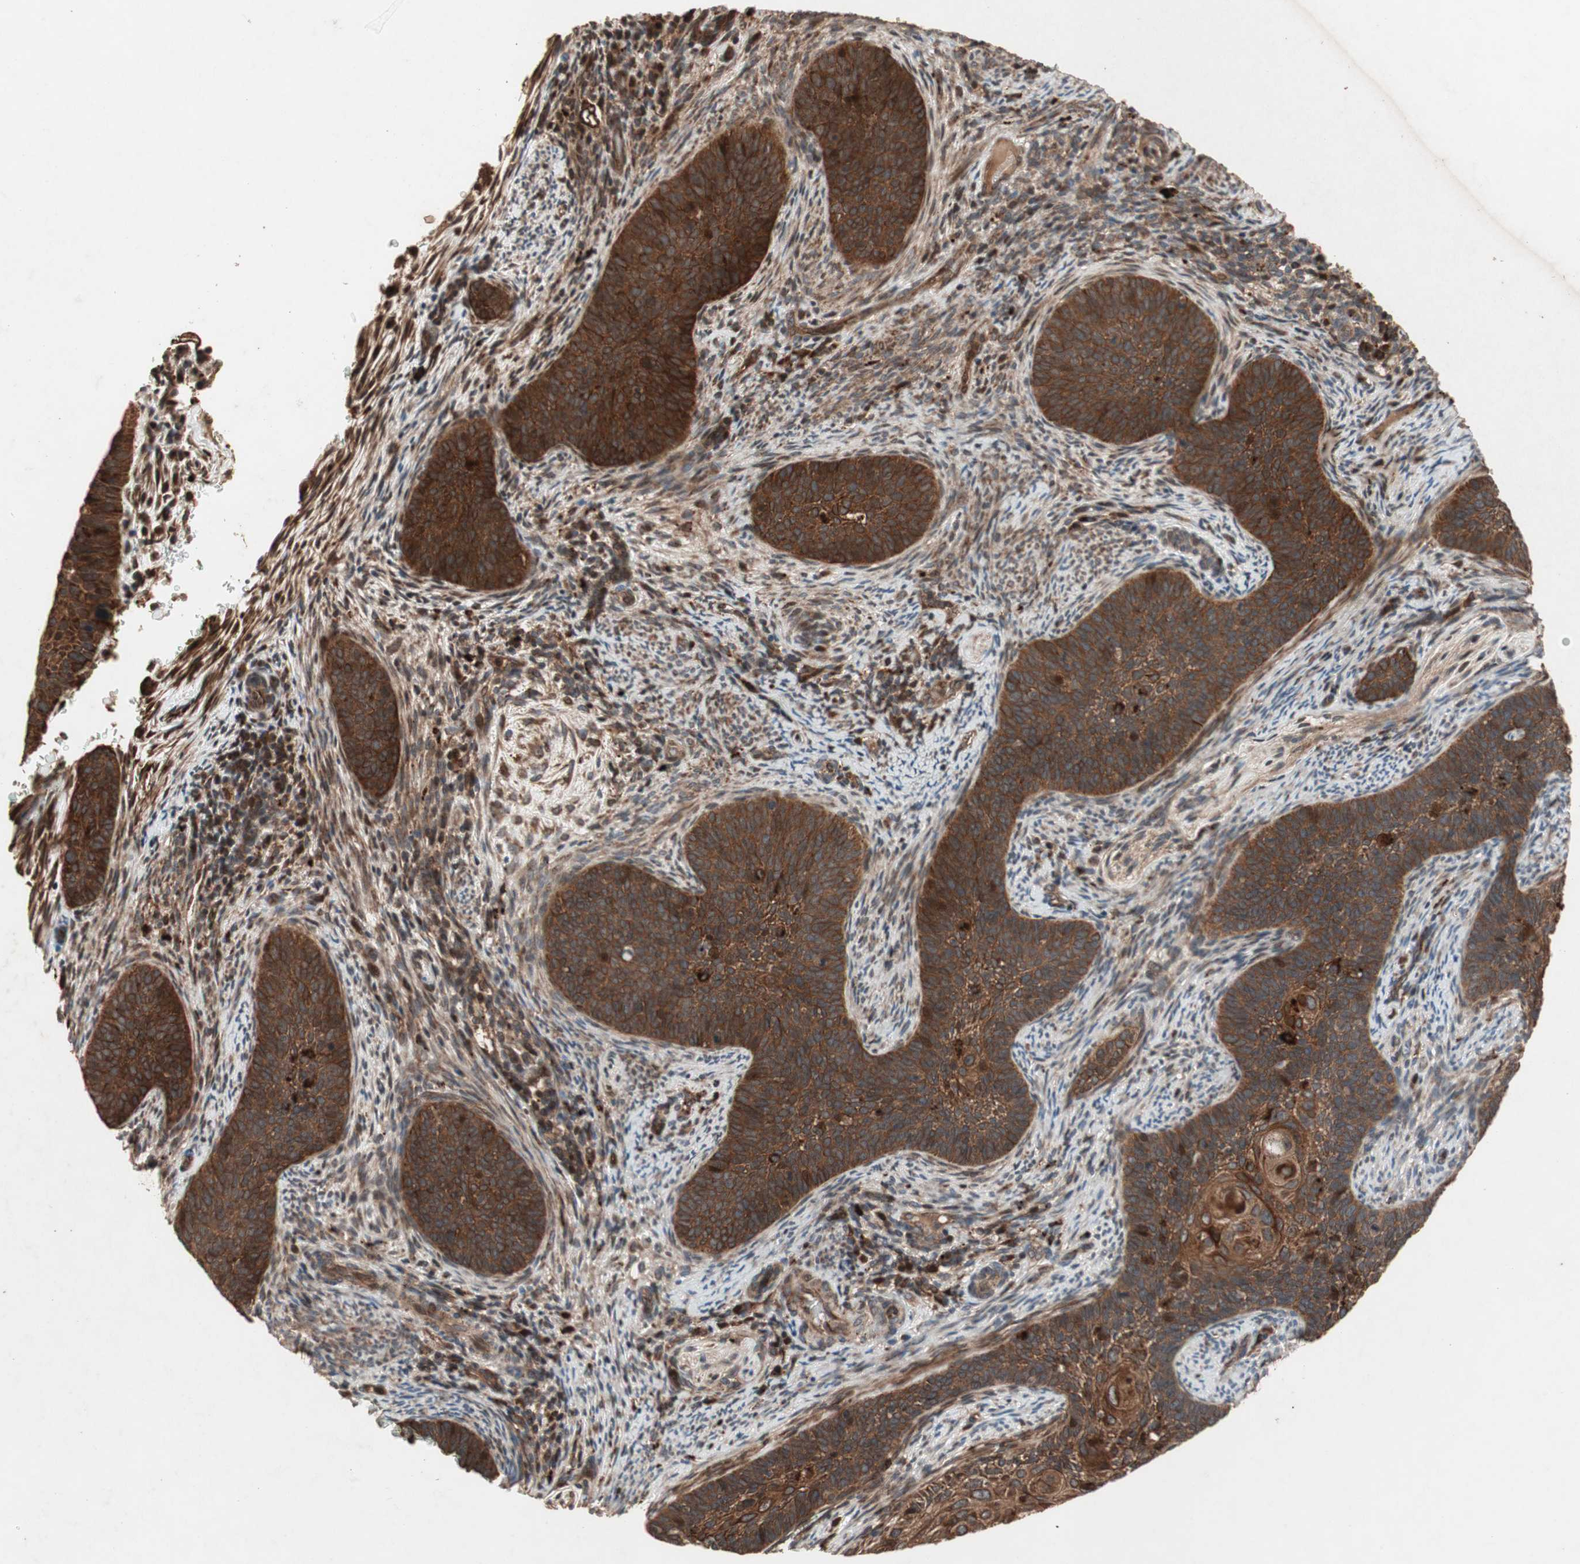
{"staining": {"intensity": "strong", "quantity": ">75%", "location": "cytoplasmic/membranous"}, "tissue": "cervical cancer", "cell_type": "Tumor cells", "image_type": "cancer", "snomed": [{"axis": "morphology", "description": "Squamous cell carcinoma, NOS"}, {"axis": "topography", "description": "Cervix"}], "caption": "Immunohistochemistry (IHC) micrograph of neoplastic tissue: cervical cancer stained using immunohistochemistry (IHC) displays high levels of strong protein expression localized specifically in the cytoplasmic/membranous of tumor cells, appearing as a cytoplasmic/membranous brown color.", "gene": "RAB1A", "patient": {"sex": "female", "age": 33}}